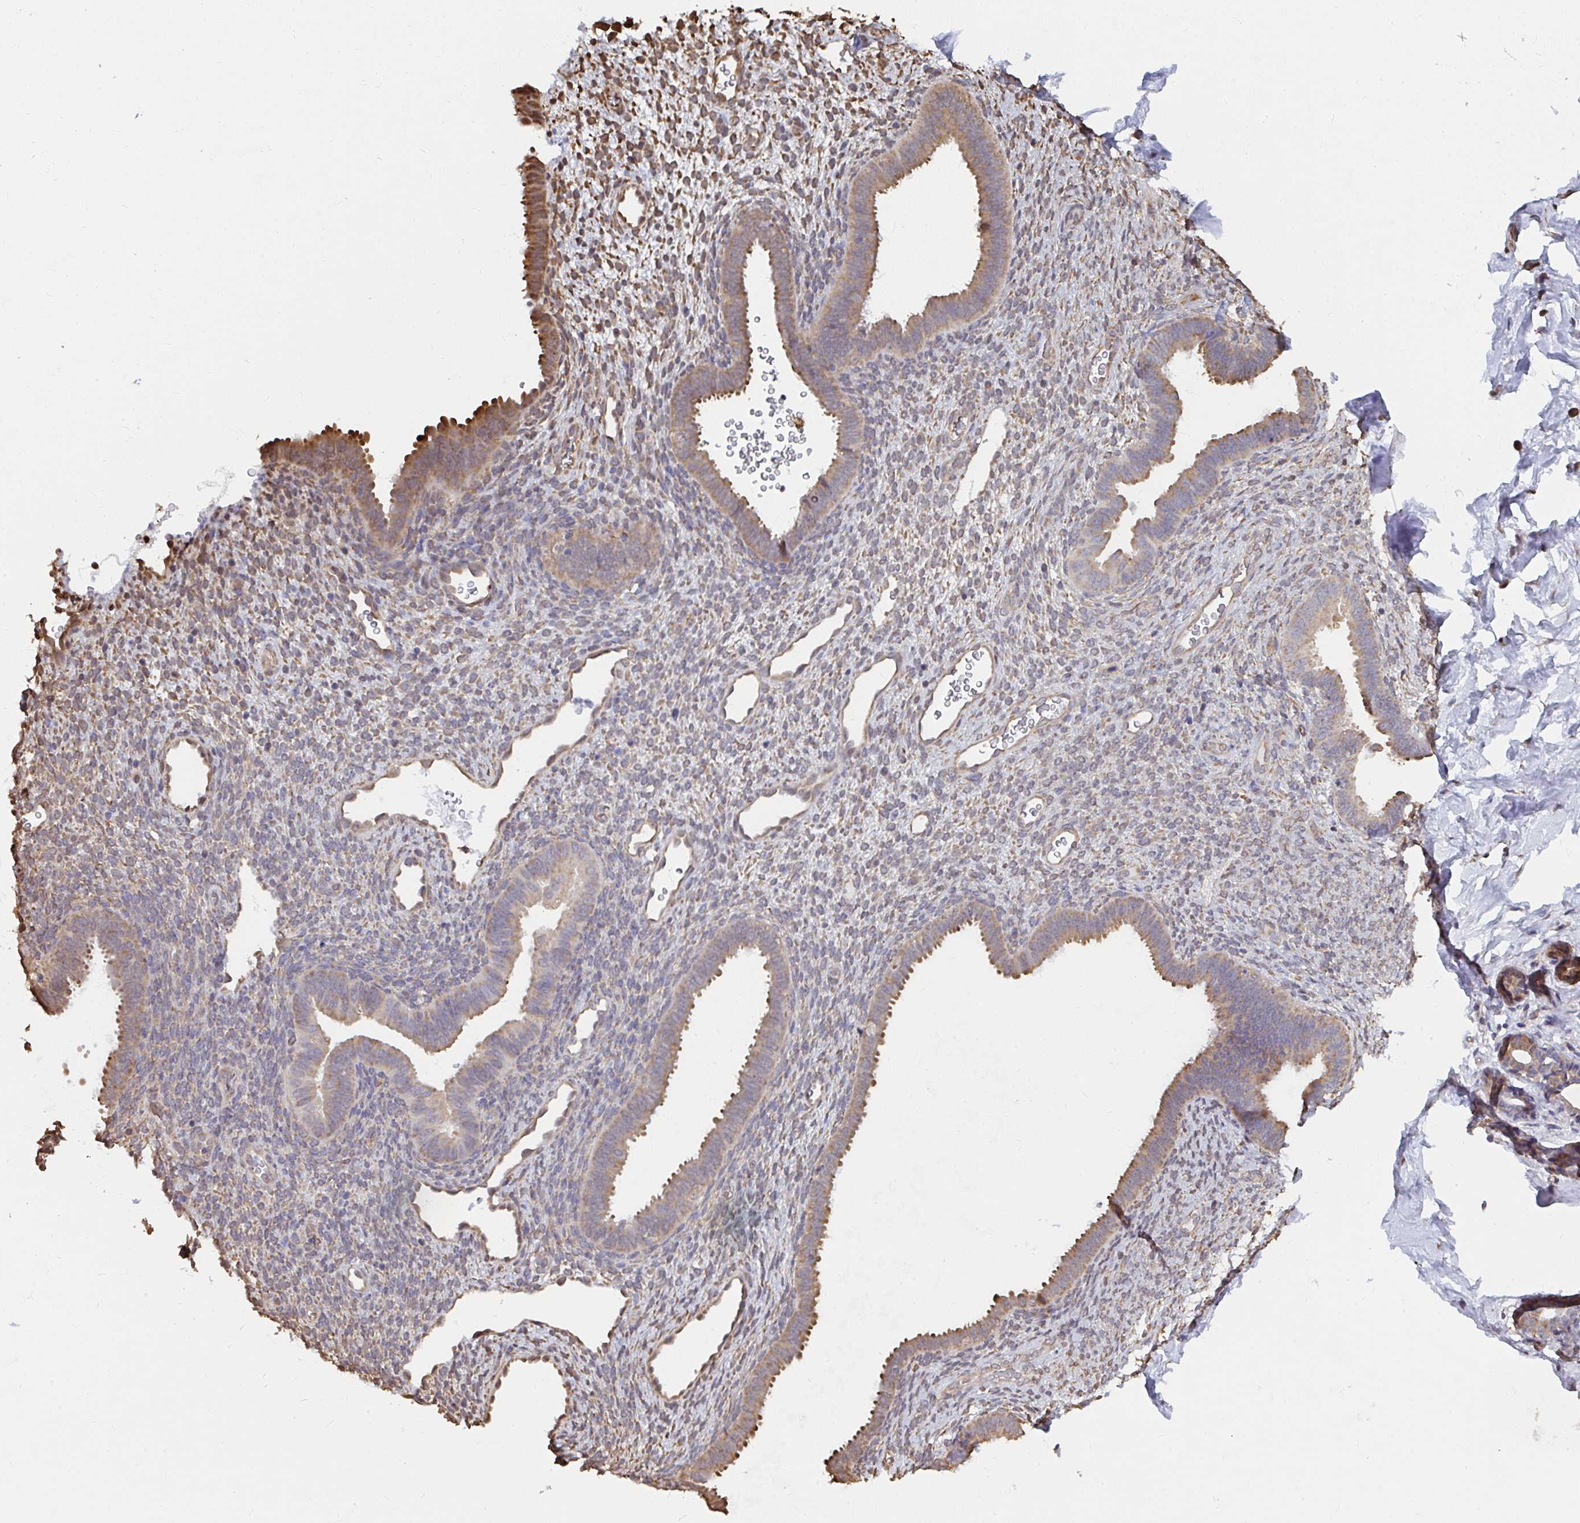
{"staining": {"intensity": "weak", "quantity": "25%-75%", "location": "cytoplasmic/membranous"}, "tissue": "endometrium", "cell_type": "Cells in endometrial stroma", "image_type": "normal", "snomed": [{"axis": "morphology", "description": "Normal tissue, NOS"}, {"axis": "topography", "description": "Endometrium"}], "caption": "IHC (DAB) staining of unremarkable human endometrium reveals weak cytoplasmic/membranous protein staining in about 25%-75% of cells in endometrial stroma.", "gene": "SYNCRIP", "patient": {"sex": "female", "age": 34}}